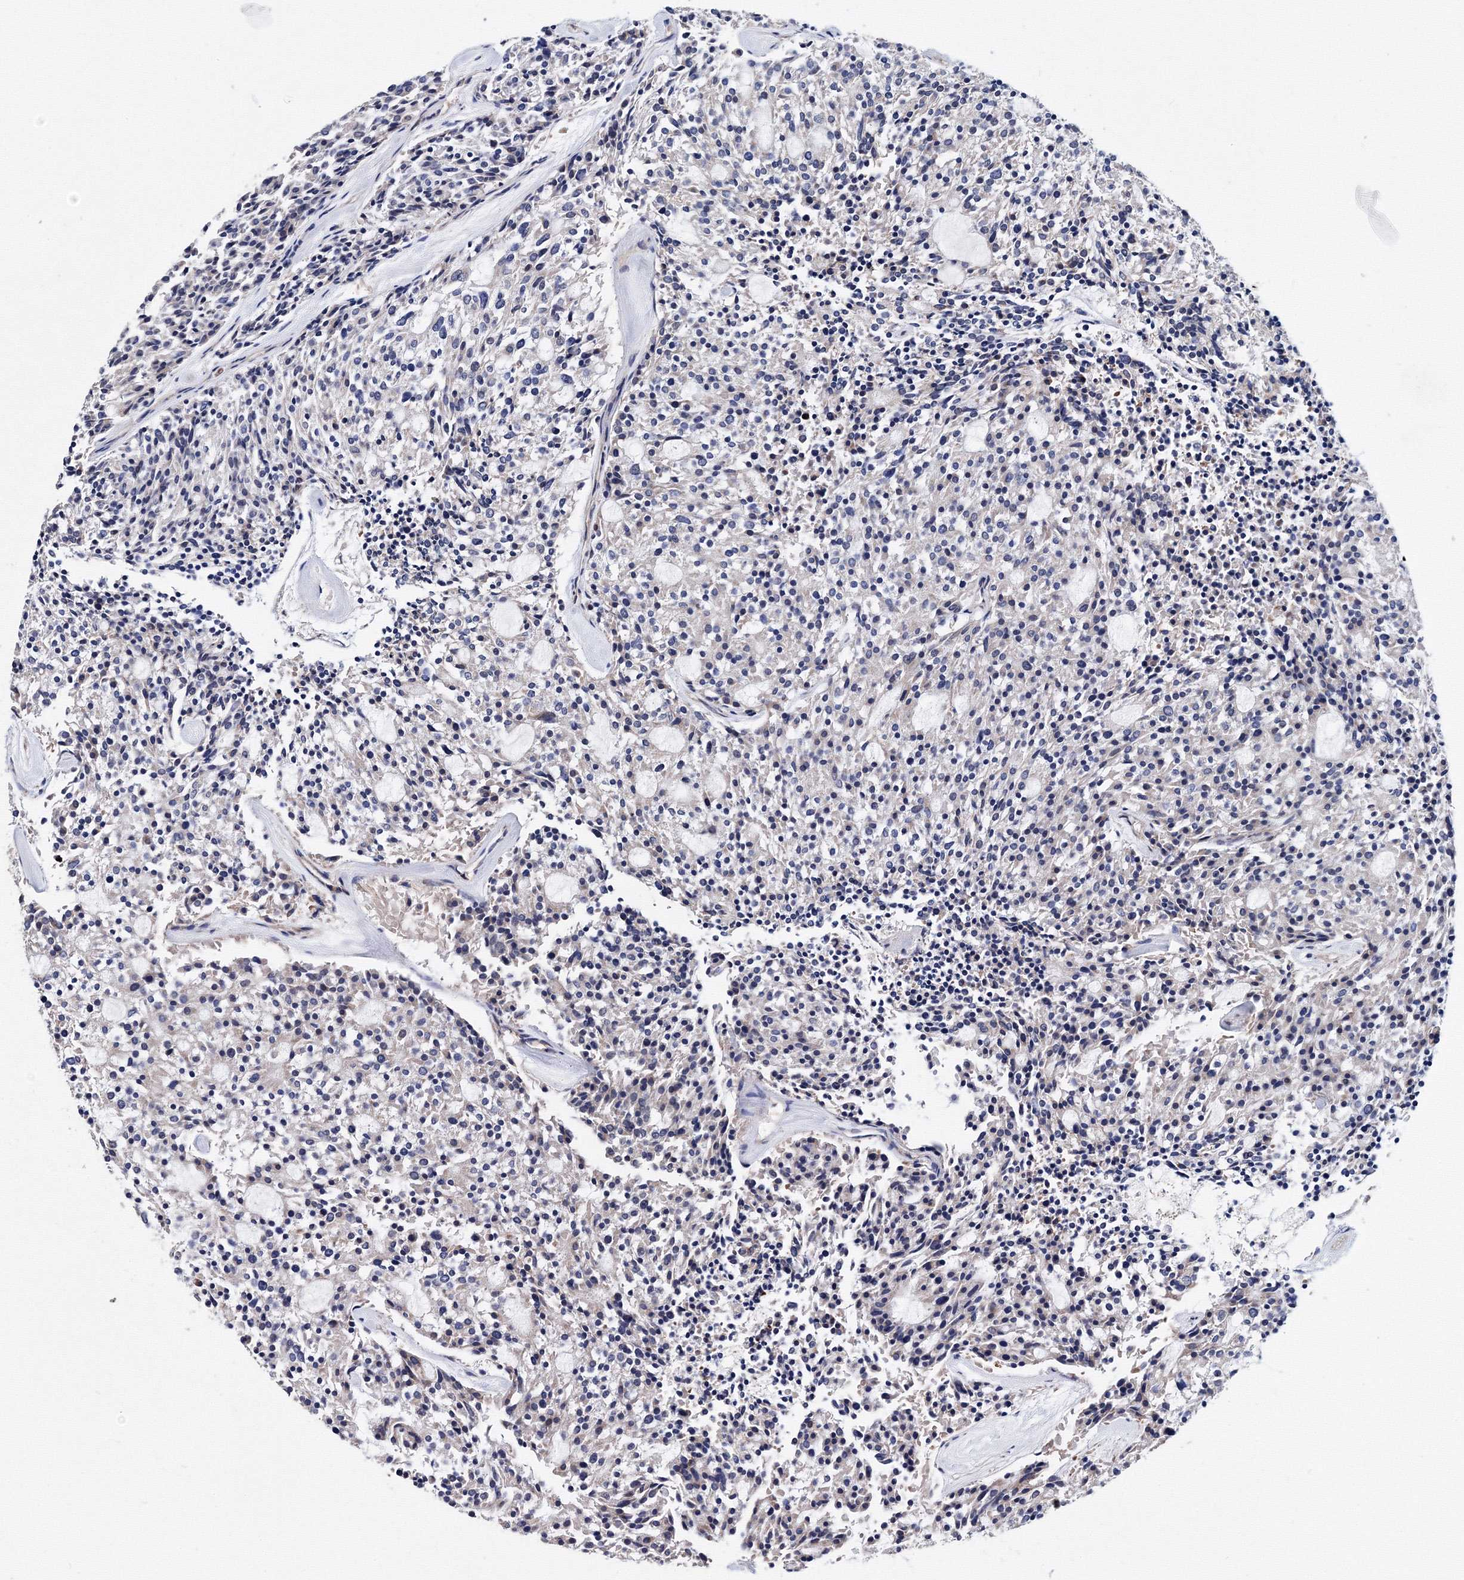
{"staining": {"intensity": "negative", "quantity": "none", "location": "none"}, "tissue": "carcinoid", "cell_type": "Tumor cells", "image_type": "cancer", "snomed": [{"axis": "morphology", "description": "Carcinoid, malignant, NOS"}, {"axis": "topography", "description": "Pancreas"}], "caption": "This is a histopathology image of immunohistochemistry staining of carcinoid (malignant), which shows no positivity in tumor cells.", "gene": "PHYKPL", "patient": {"sex": "female", "age": 54}}